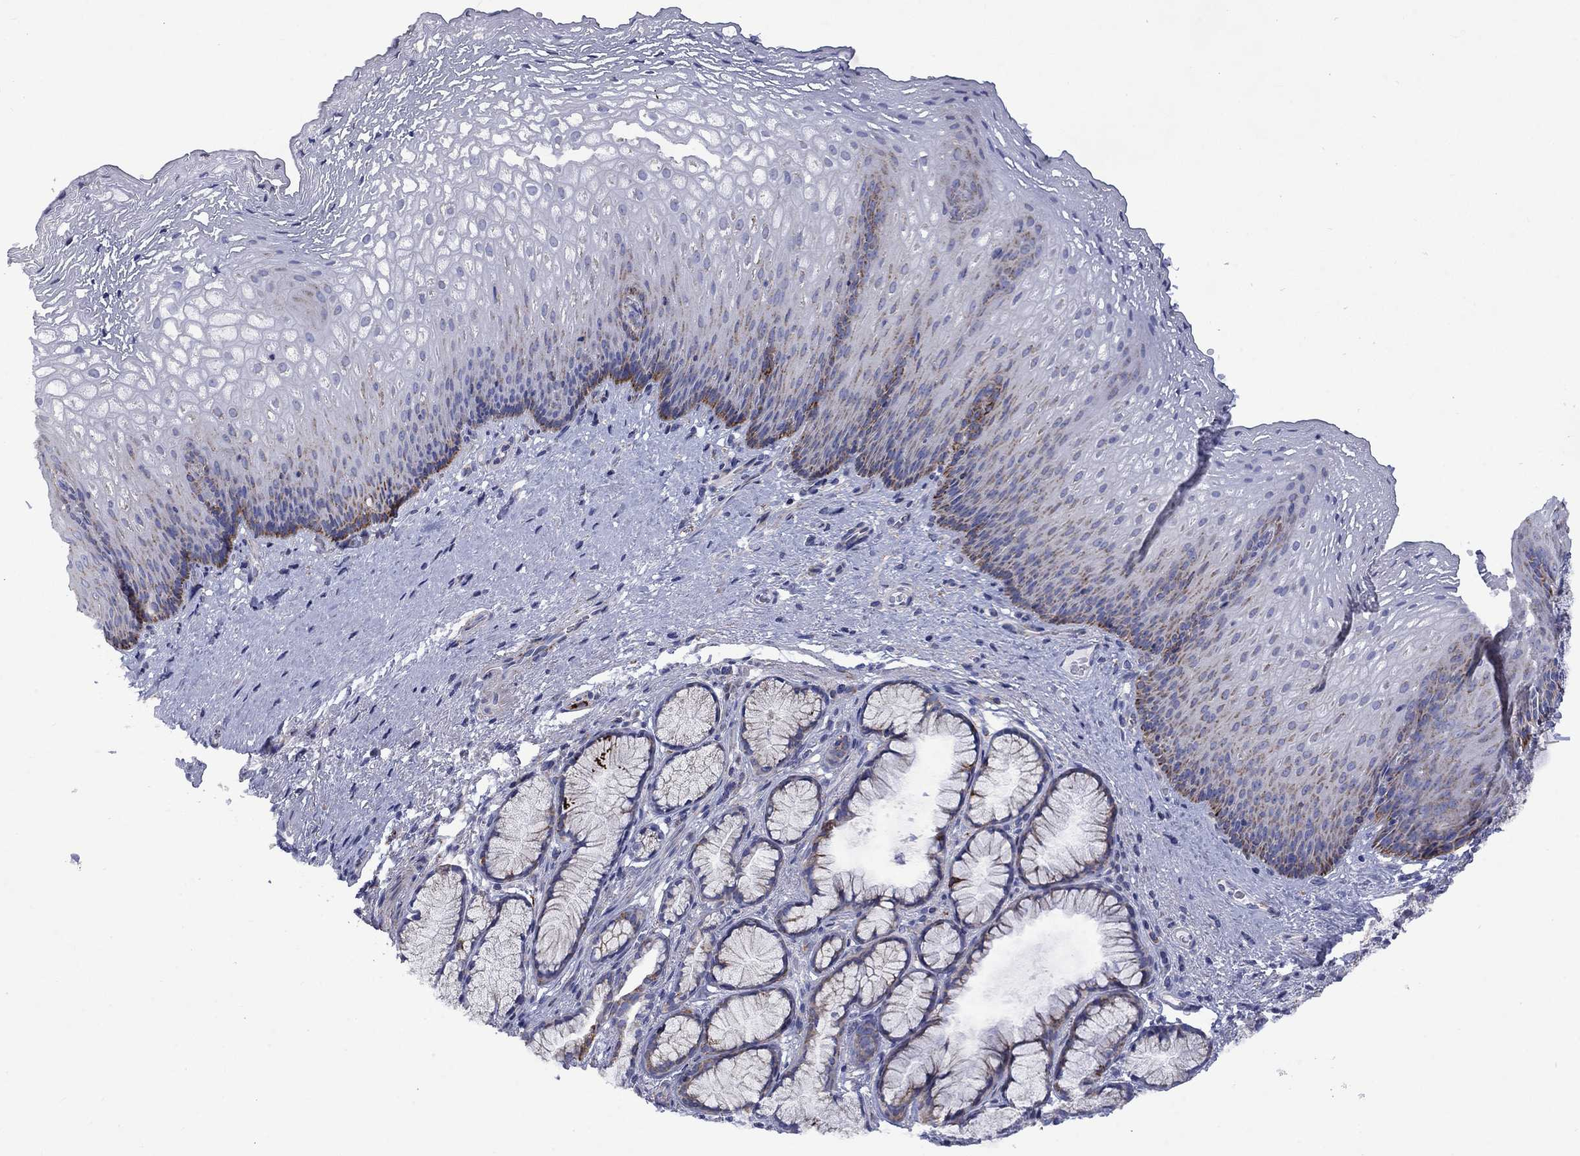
{"staining": {"intensity": "moderate", "quantity": "<25%", "location": "cytoplasmic/membranous"}, "tissue": "esophagus", "cell_type": "Squamous epithelial cells", "image_type": "normal", "snomed": [{"axis": "morphology", "description": "Normal tissue, NOS"}, {"axis": "topography", "description": "Esophagus"}], "caption": "A high-resolution histopathology image shows immunohistochemistry staining of benign esophagus, which demonstrates moderate cytoplasmic/membranous positivity in approximately <25% of squamous epithelial cells.", "gene": "CISD1", "patient": {"sex": "male", "age": 76}}